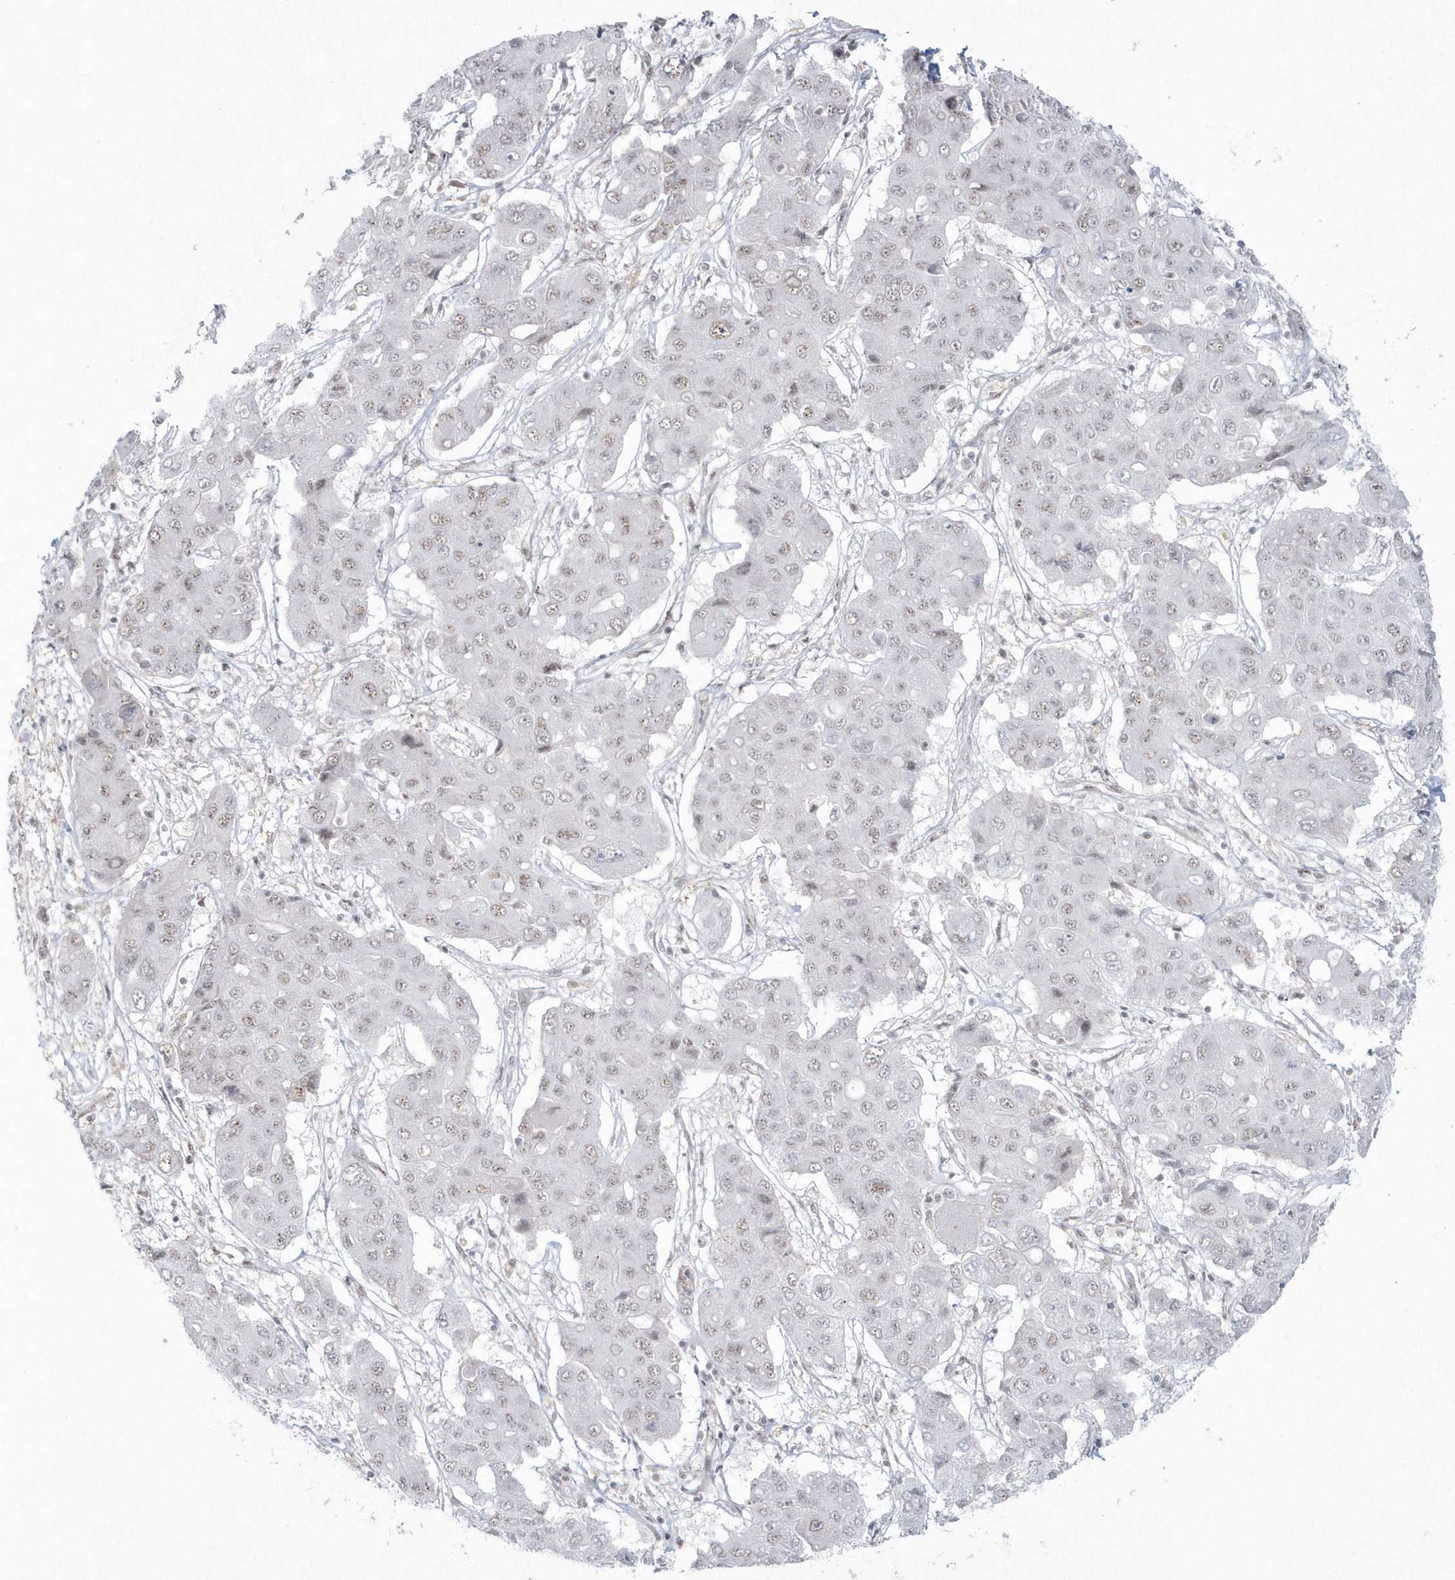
{"staining": {"intensity": "weak", "quantity": "<25%", "location": "nuclear"}, "tissue": "liver cancer", "cell_type": "Tumor cells", "image_type": "cancer", "snomed": [{"axis": "morphology", "description": "Cholangiocarcinoma"}, {"axis": "topography", "description": "Liver"}], "caption": "Photomicrograph shows no significant protein staining in tumor cells of cholangiocarcinoma (liver).", "gene": "KDM6B", "patient": {"sex": "male", "age": 67}}